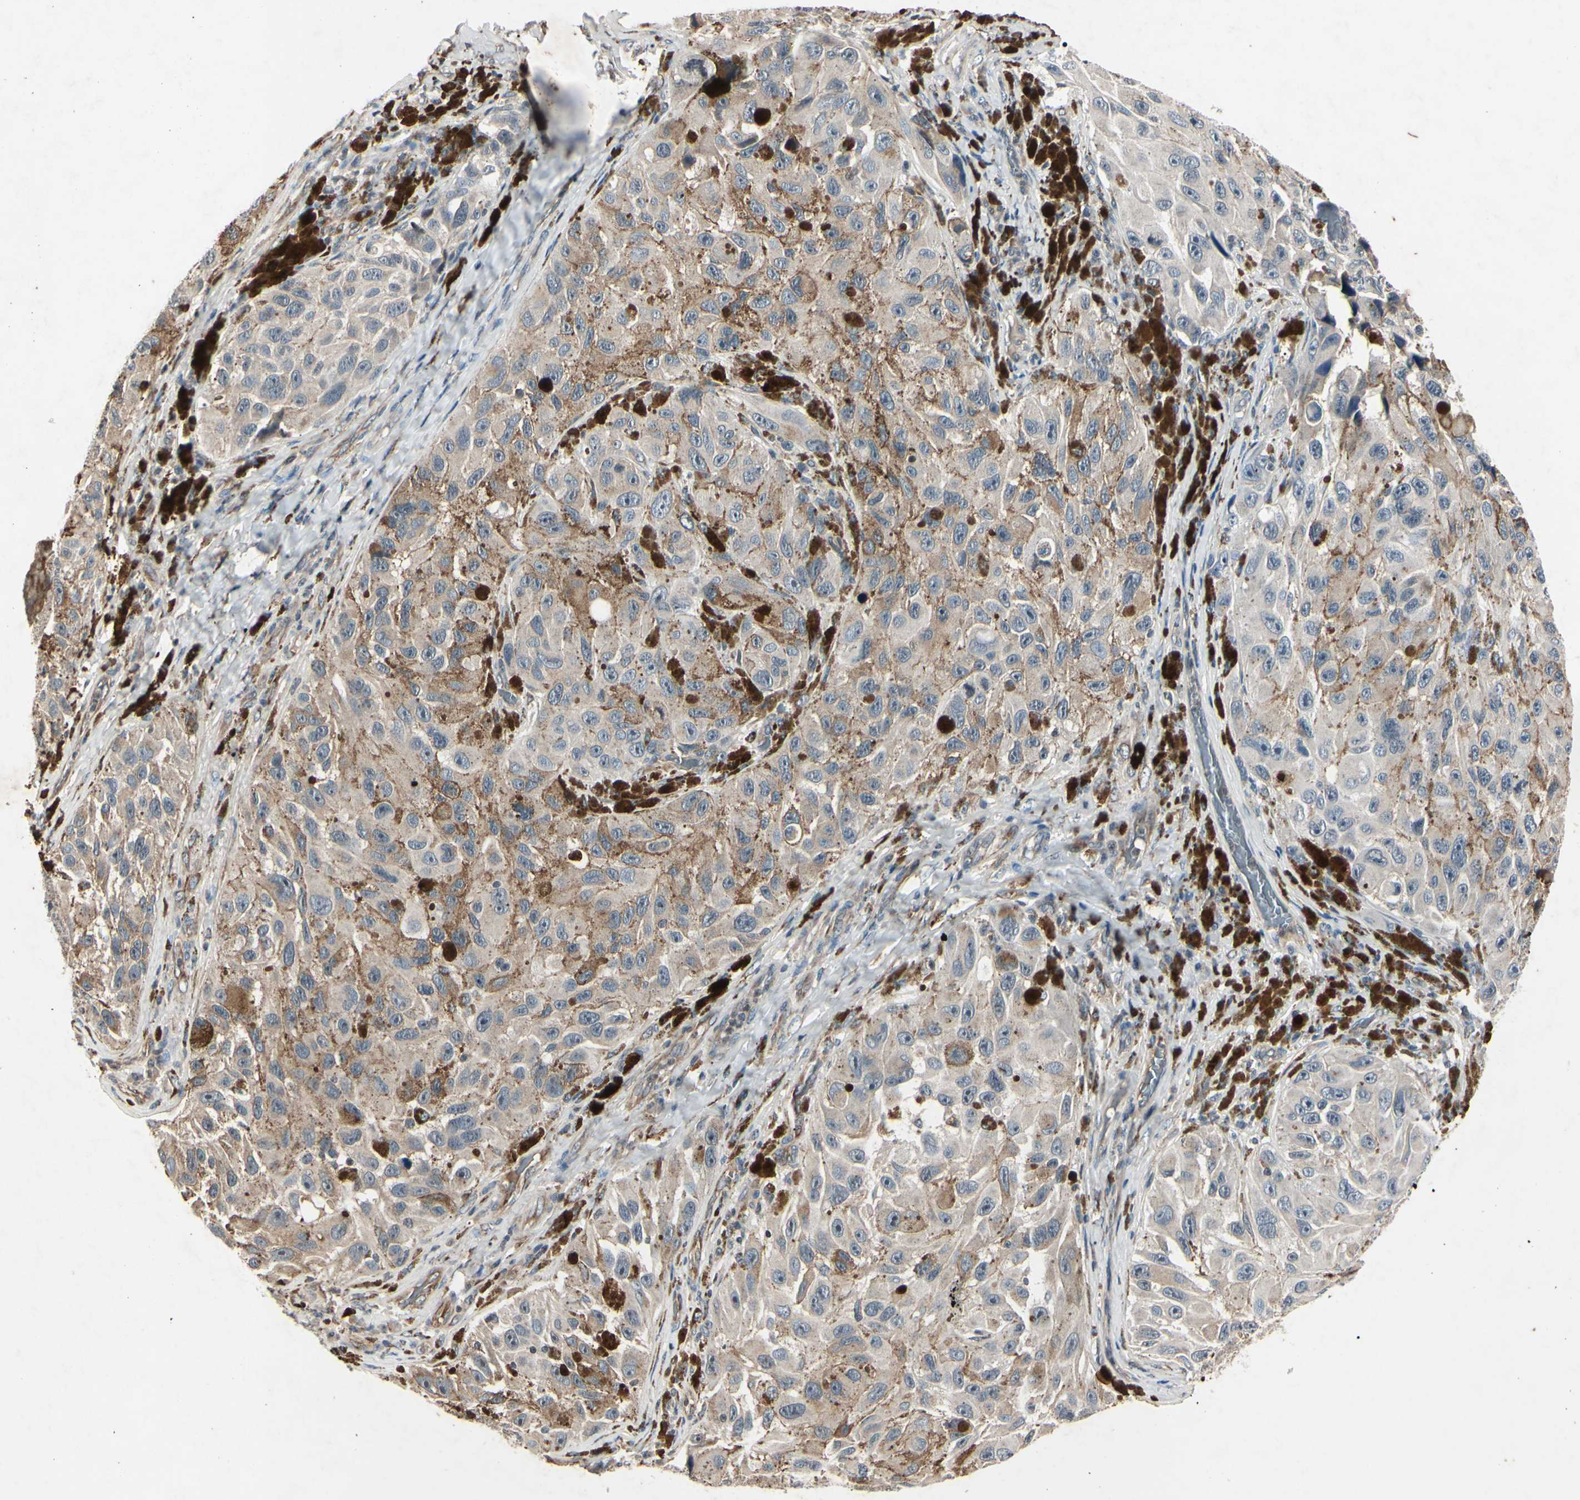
{"staining": {"intensity": "weak", "quantity": ">75%", "location": "cytoplasmic/membranous"}, "tissue": "melanoma", "cell_type": "Tumor cells", "image_type": "cancer", "snomed": [{"axis": "morphology", "description": "Malignant melanoma, NOS"}, {"axis": "topography", "description": "Skin"}], "caption": "Immunohistochemical staining of malignant melanoma demonstrates low levels of weak cytoplasmic/membranous protein expression in about >75% of tumor cells.", "gene": "AEBP1", "patient": {"sex": "female", "age": 73}}